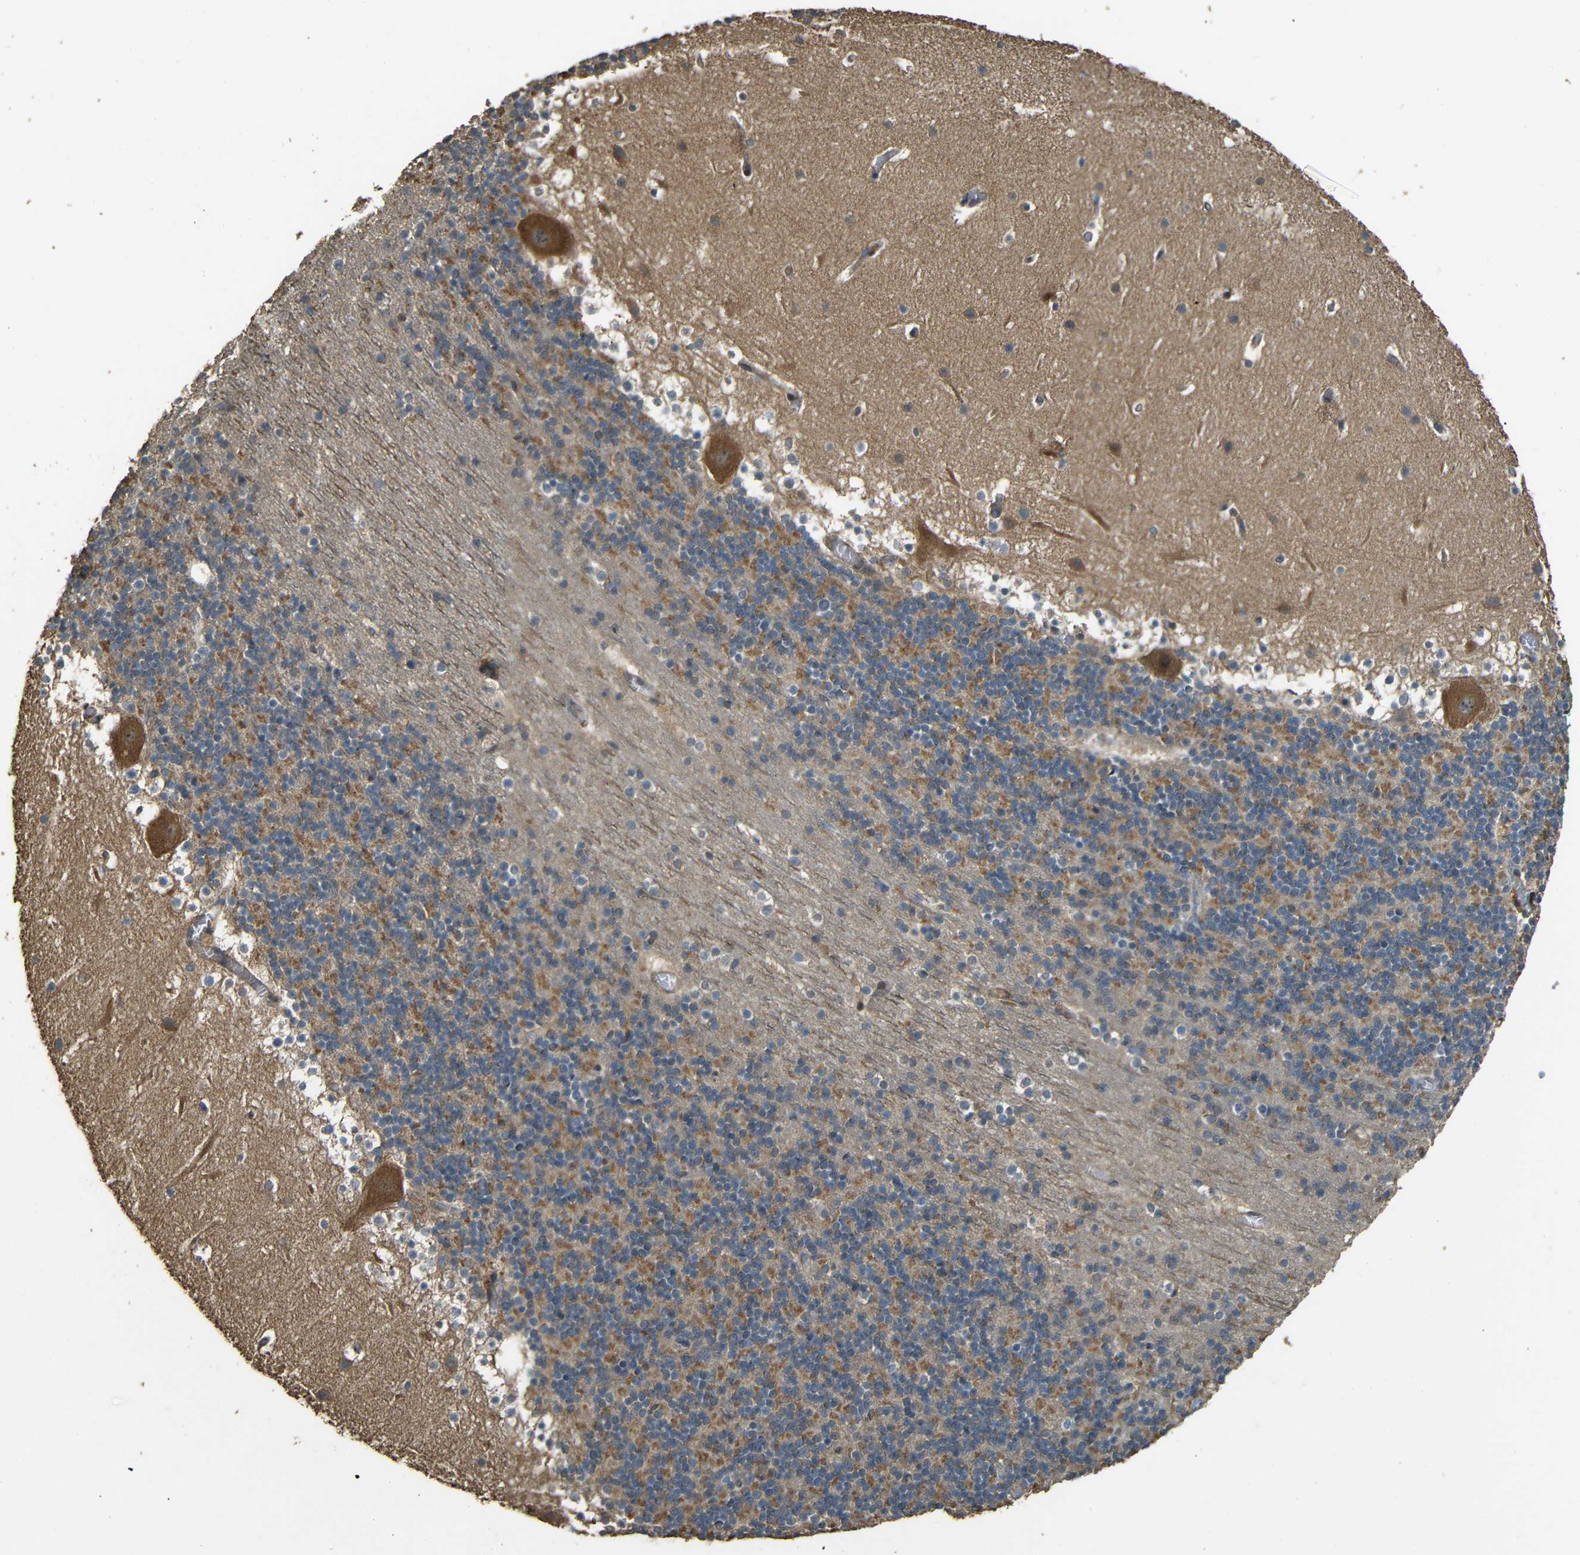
{"staining": {"intensity": "moderate", "quantity": "25%-75%", "location": "cytoplasmic/membranous"}, "tissue": "cerebellum", "cell_type": "Cells in granular layer", "image_type": "normal", "snomed": [{"axis": "morphology", "description": "Normal tissue, NOS"}, {"axis": "topography", "description": "Cerebellum"}], "caption": "High-power microscopy captured an immunohistochemistry photomicrograph of benign cerebellum, revealing moderate cytoplasmic/membranous expression in approximately 25%-75% of cells in granular layer.", "gene": "PDE5A", "patient": {"sex": "male", "age": 45}}